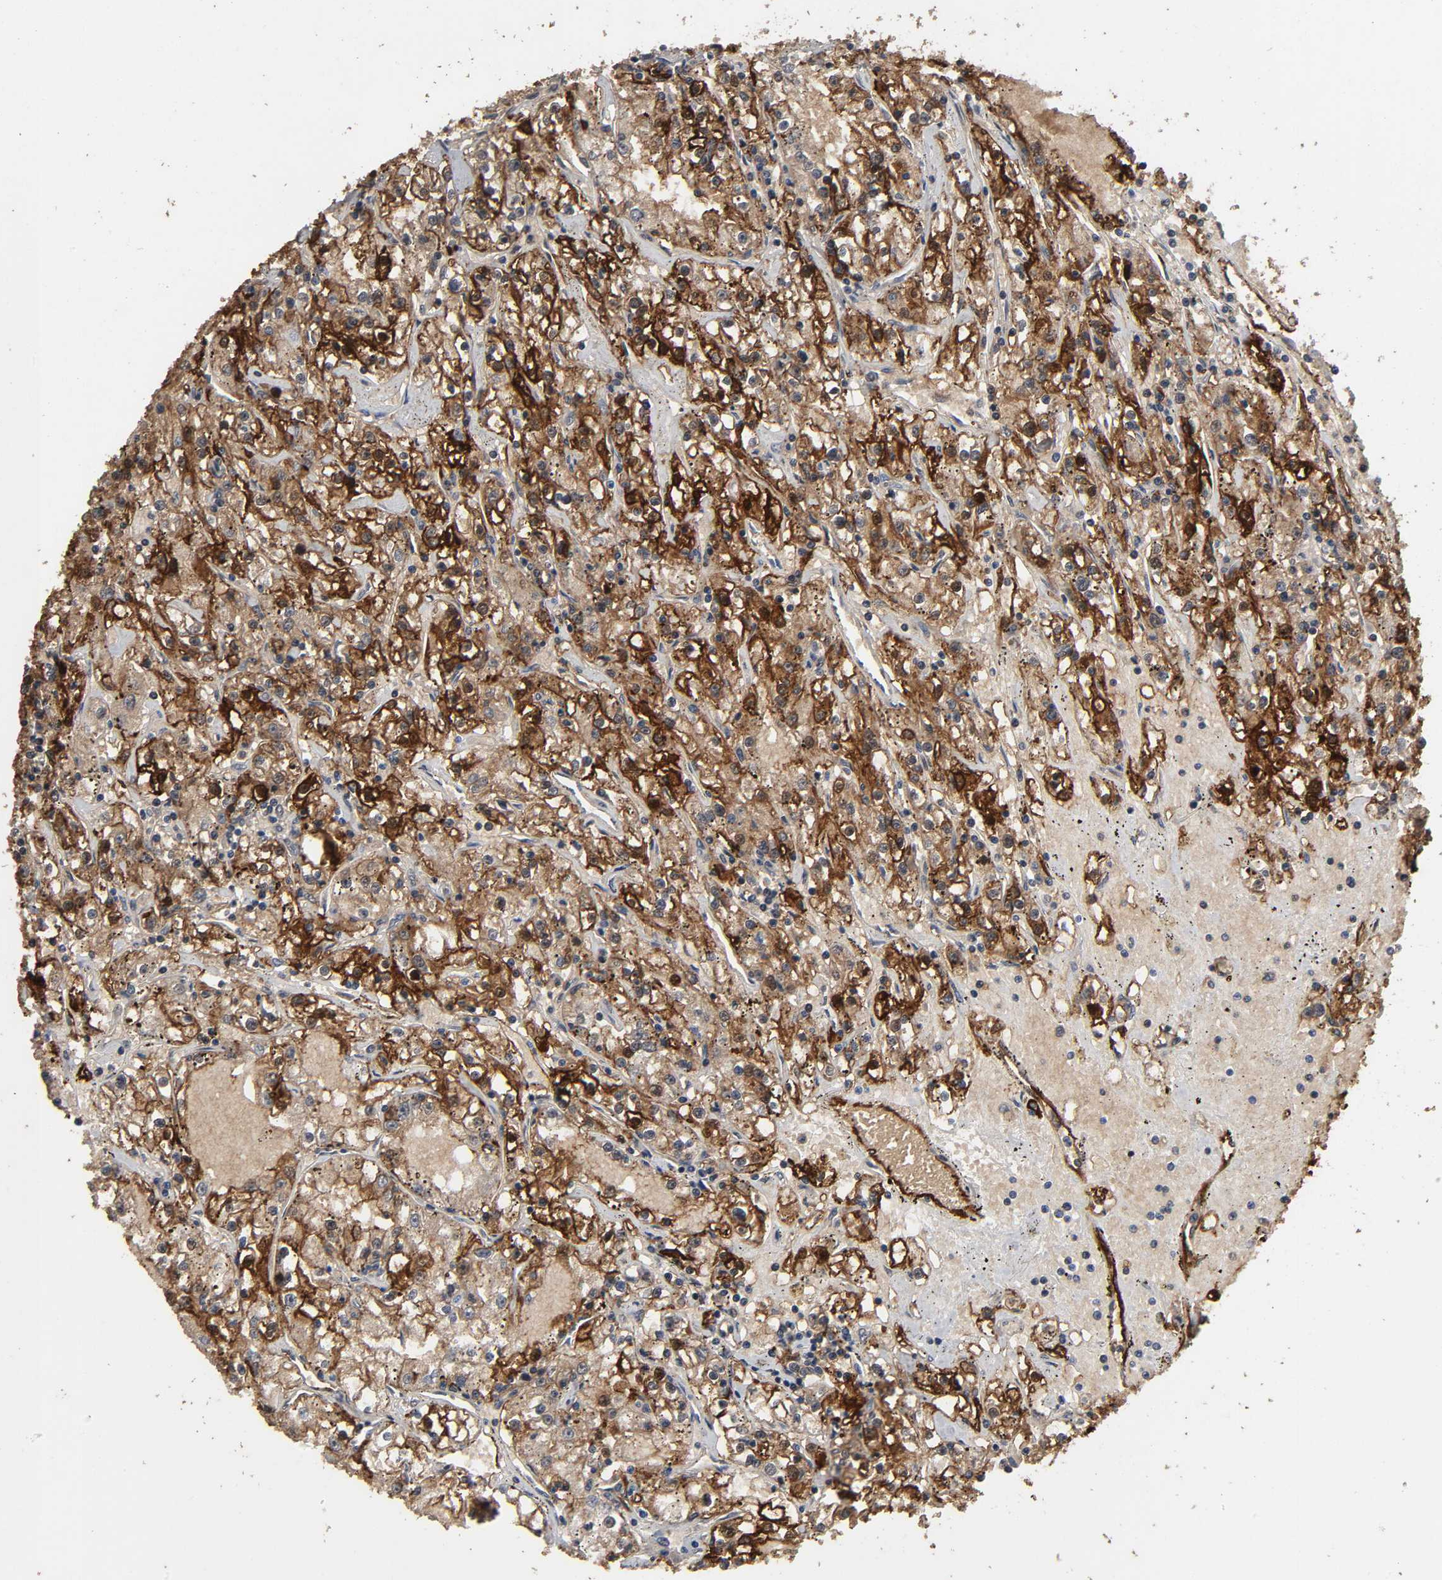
{"staining": {"intensity": "strong", "quantity": "25%-75%", "location": "cytoplasmic/membranous"}, "tissue": "renal cancer", "cell_type": "Tumor cells", "image_type": "cancer", "snomed": [{"axis": "morphology", "description": "Adenocarcinoma, NOS"}, {"axis": "topography", "description": "Kidney"}], "caption": "This is a micrograph of IHC staining of renal adenocarcinoma, which shows strong staining in the cytoplasmic/membranous of tumor cells.", "gene": "AHNAK2", "patient": {"sex": "male", "age": 56}}